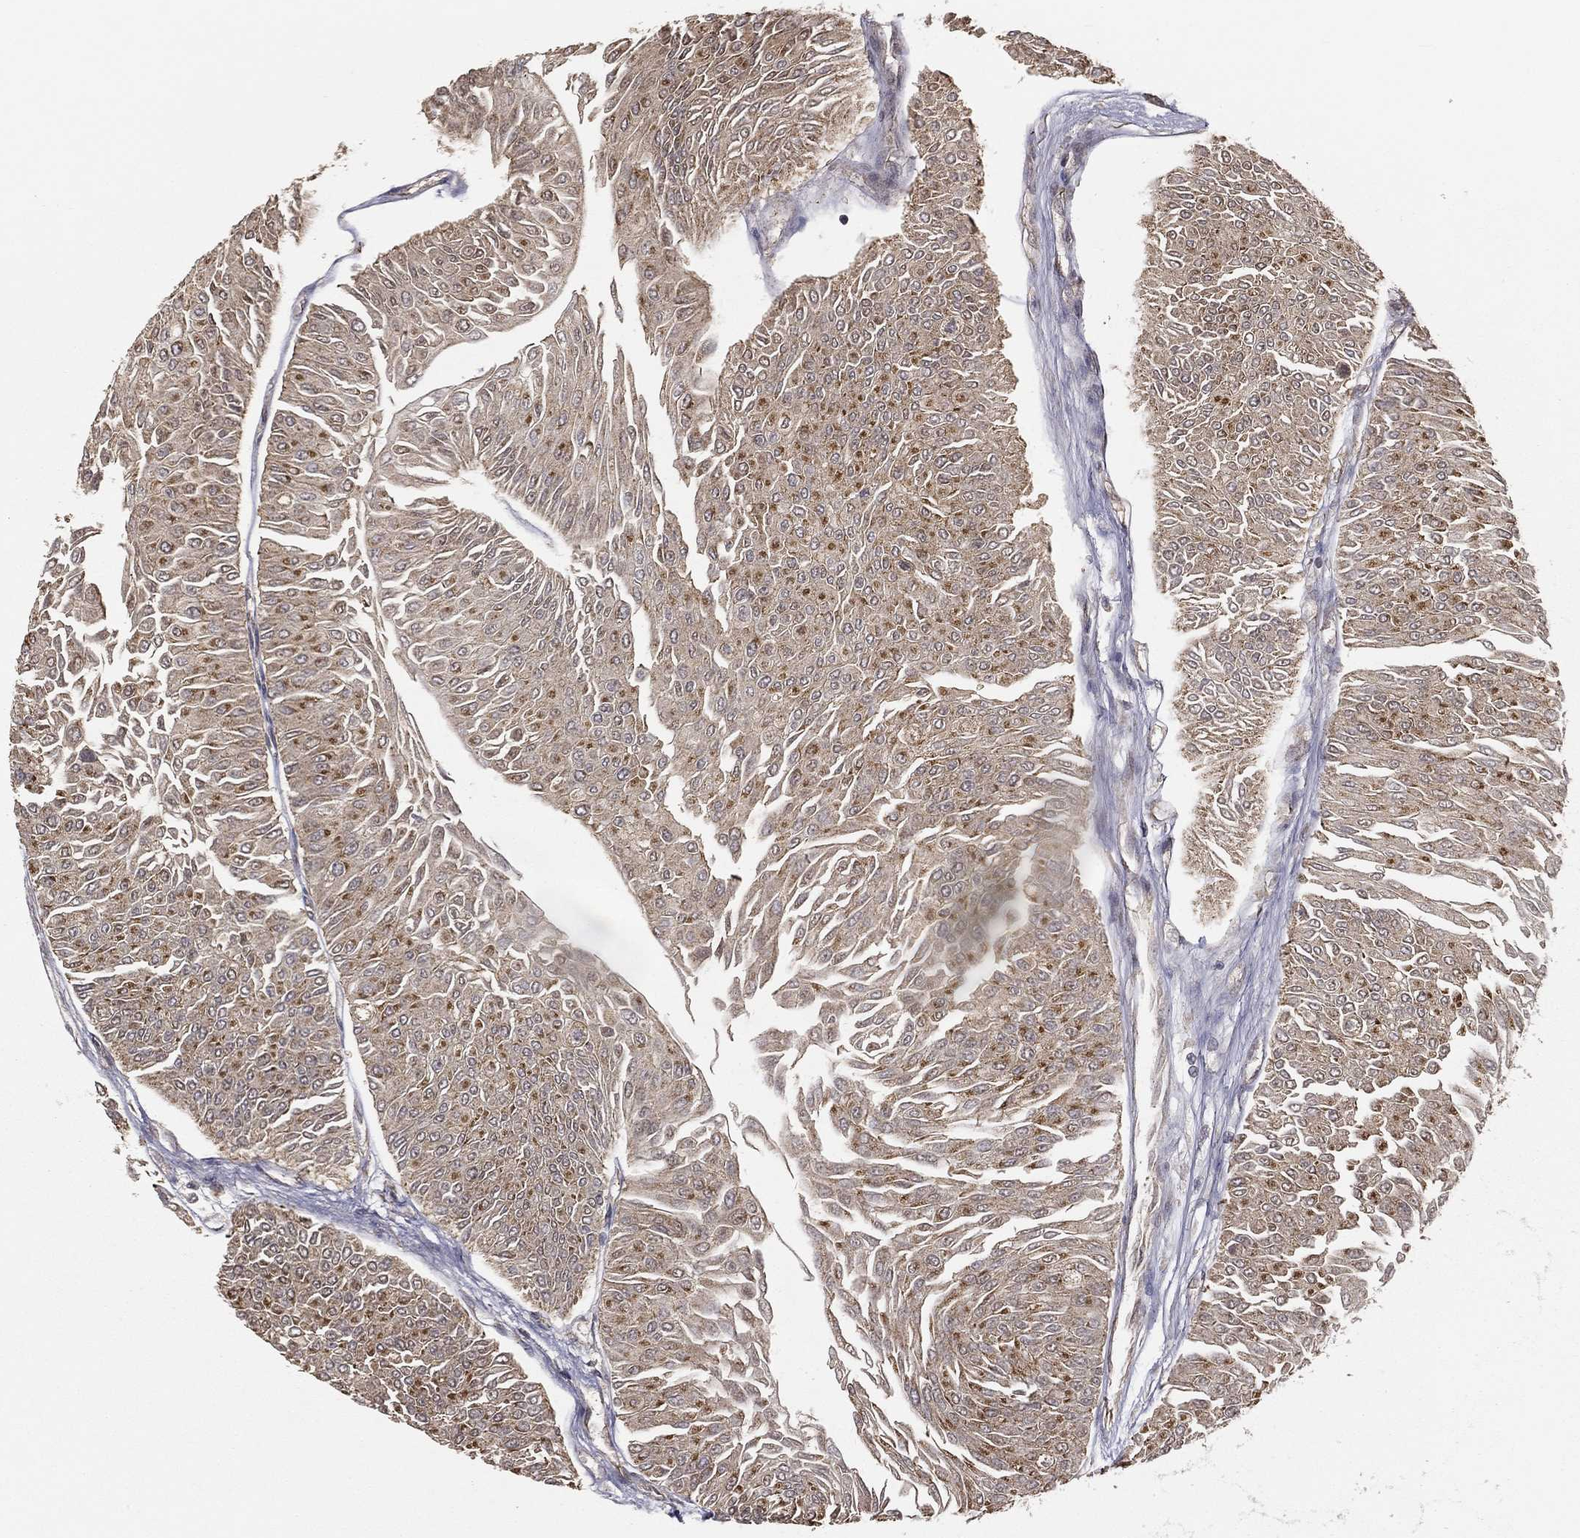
{"staining": {"intensity": "negative", "quantity": "none", "location": "none"}, "tissue": "urothelial cancer", "cell_type": "Tumor cells", "image_type": "cancer", "snomed": [{"axis": "morphology", "description": "Urothelial carcinoma, Low grade"}, {"axis": "topography", "description": "Urinary bladder"}], "caption": "There is no significant expression in tumor cells of urothelial cancer.", "gene": "MRPL46", "patient": {"sex": "male", "age": 67}}